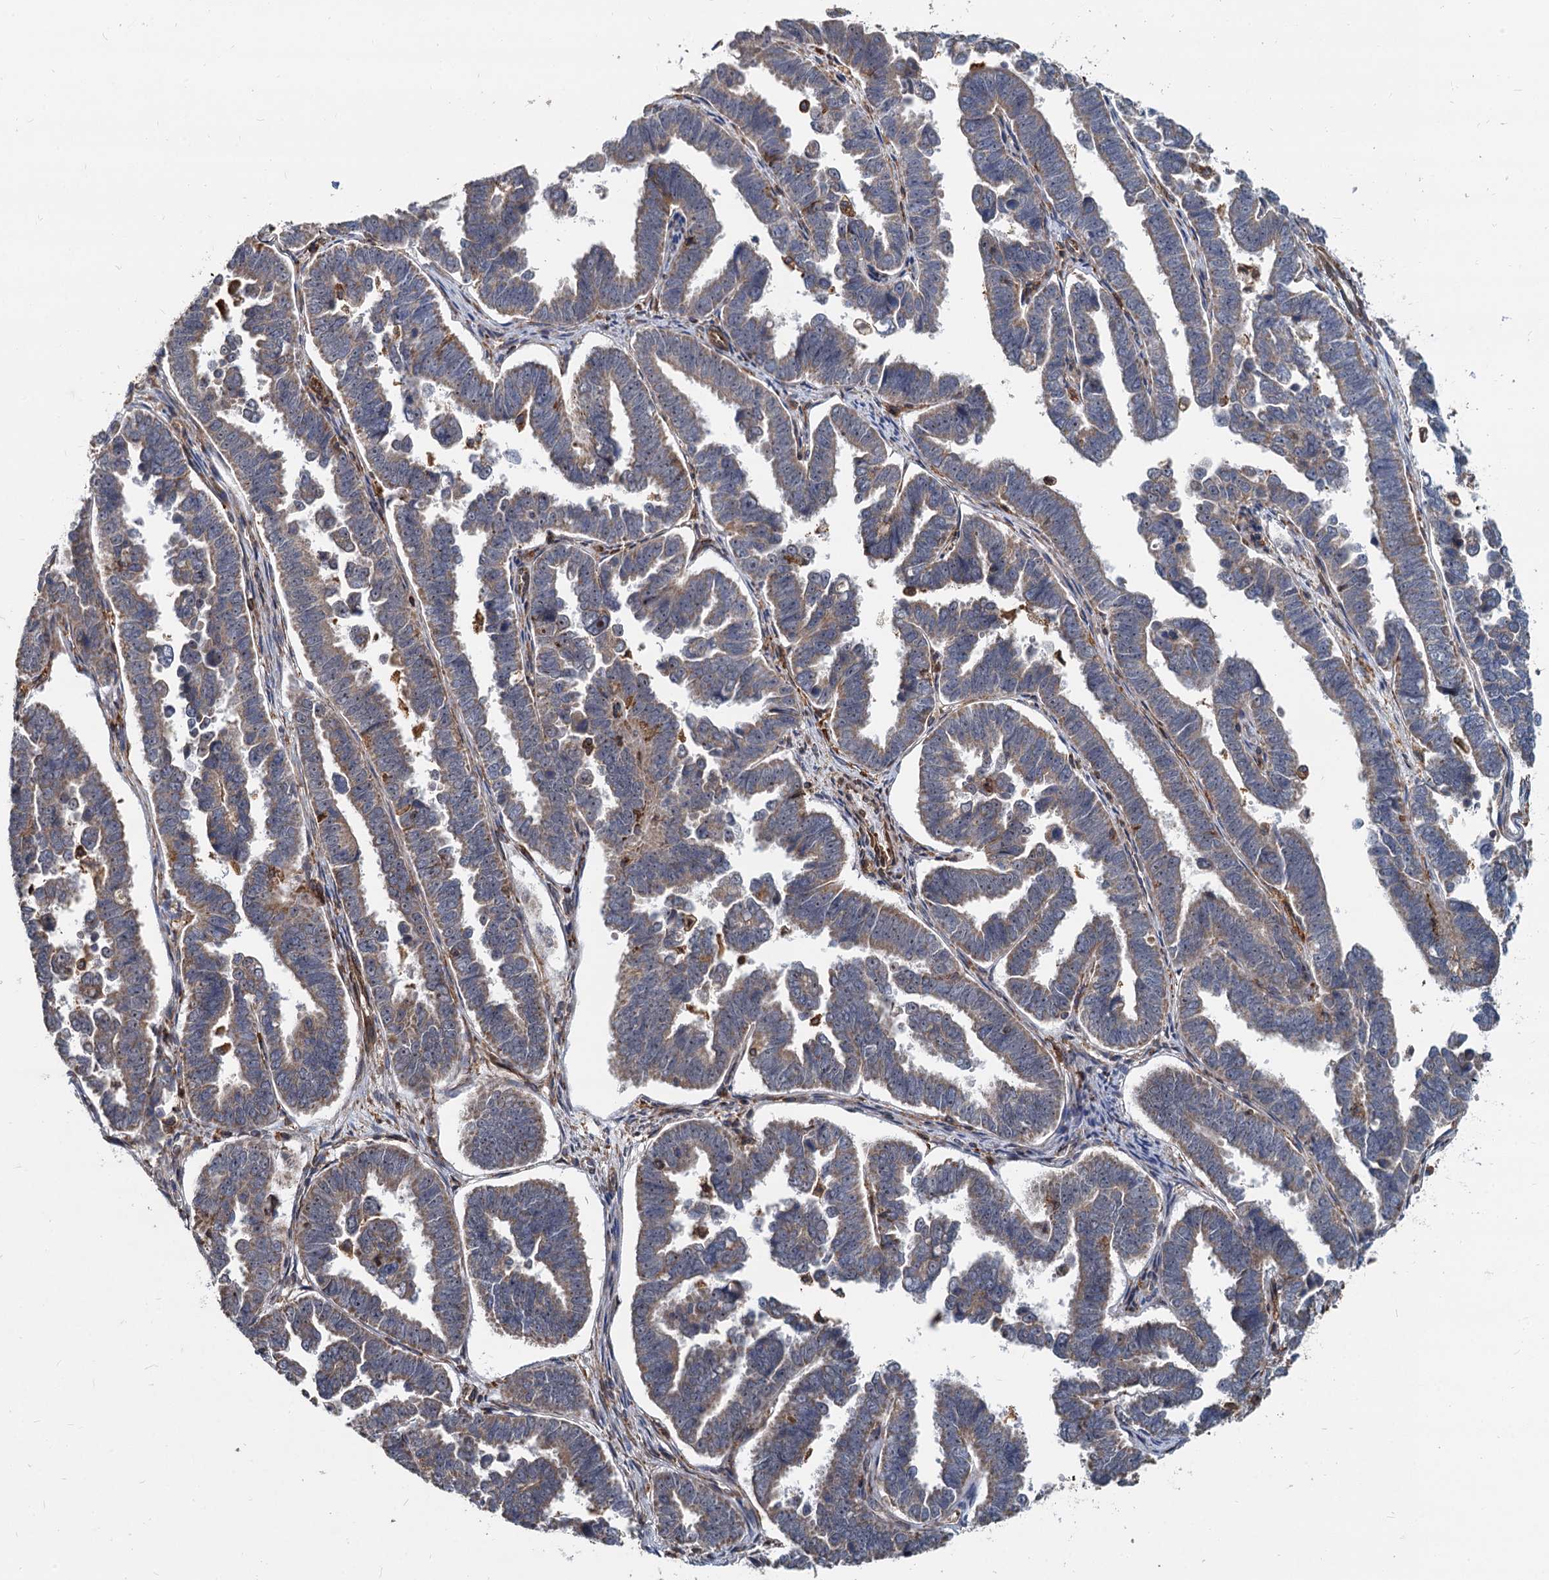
{"staining": {"intensity": "weak", "quantity": "<25%", "location": "cytoplasmic/membranous"}, "tissue": "endometrial cancer", "cell_type": "Tumor cells", "image_type": "cancer", "snomed": [{"axis": "morphology", "description": "Adenocarcinoma, NOS"}, {"axis": "topography", "description": "Endometrium"}], "caption": "Immunohistochemistry photomicrograph of neoplastic tissue: adenocarcinoma (endometrial) stained with DAB reveals no significant protein positivity in tumor cells. (DAB immunohistochemistry, high magnification).", "gene": "STIM1", "patient": {"sex": "female", "age": 75}}